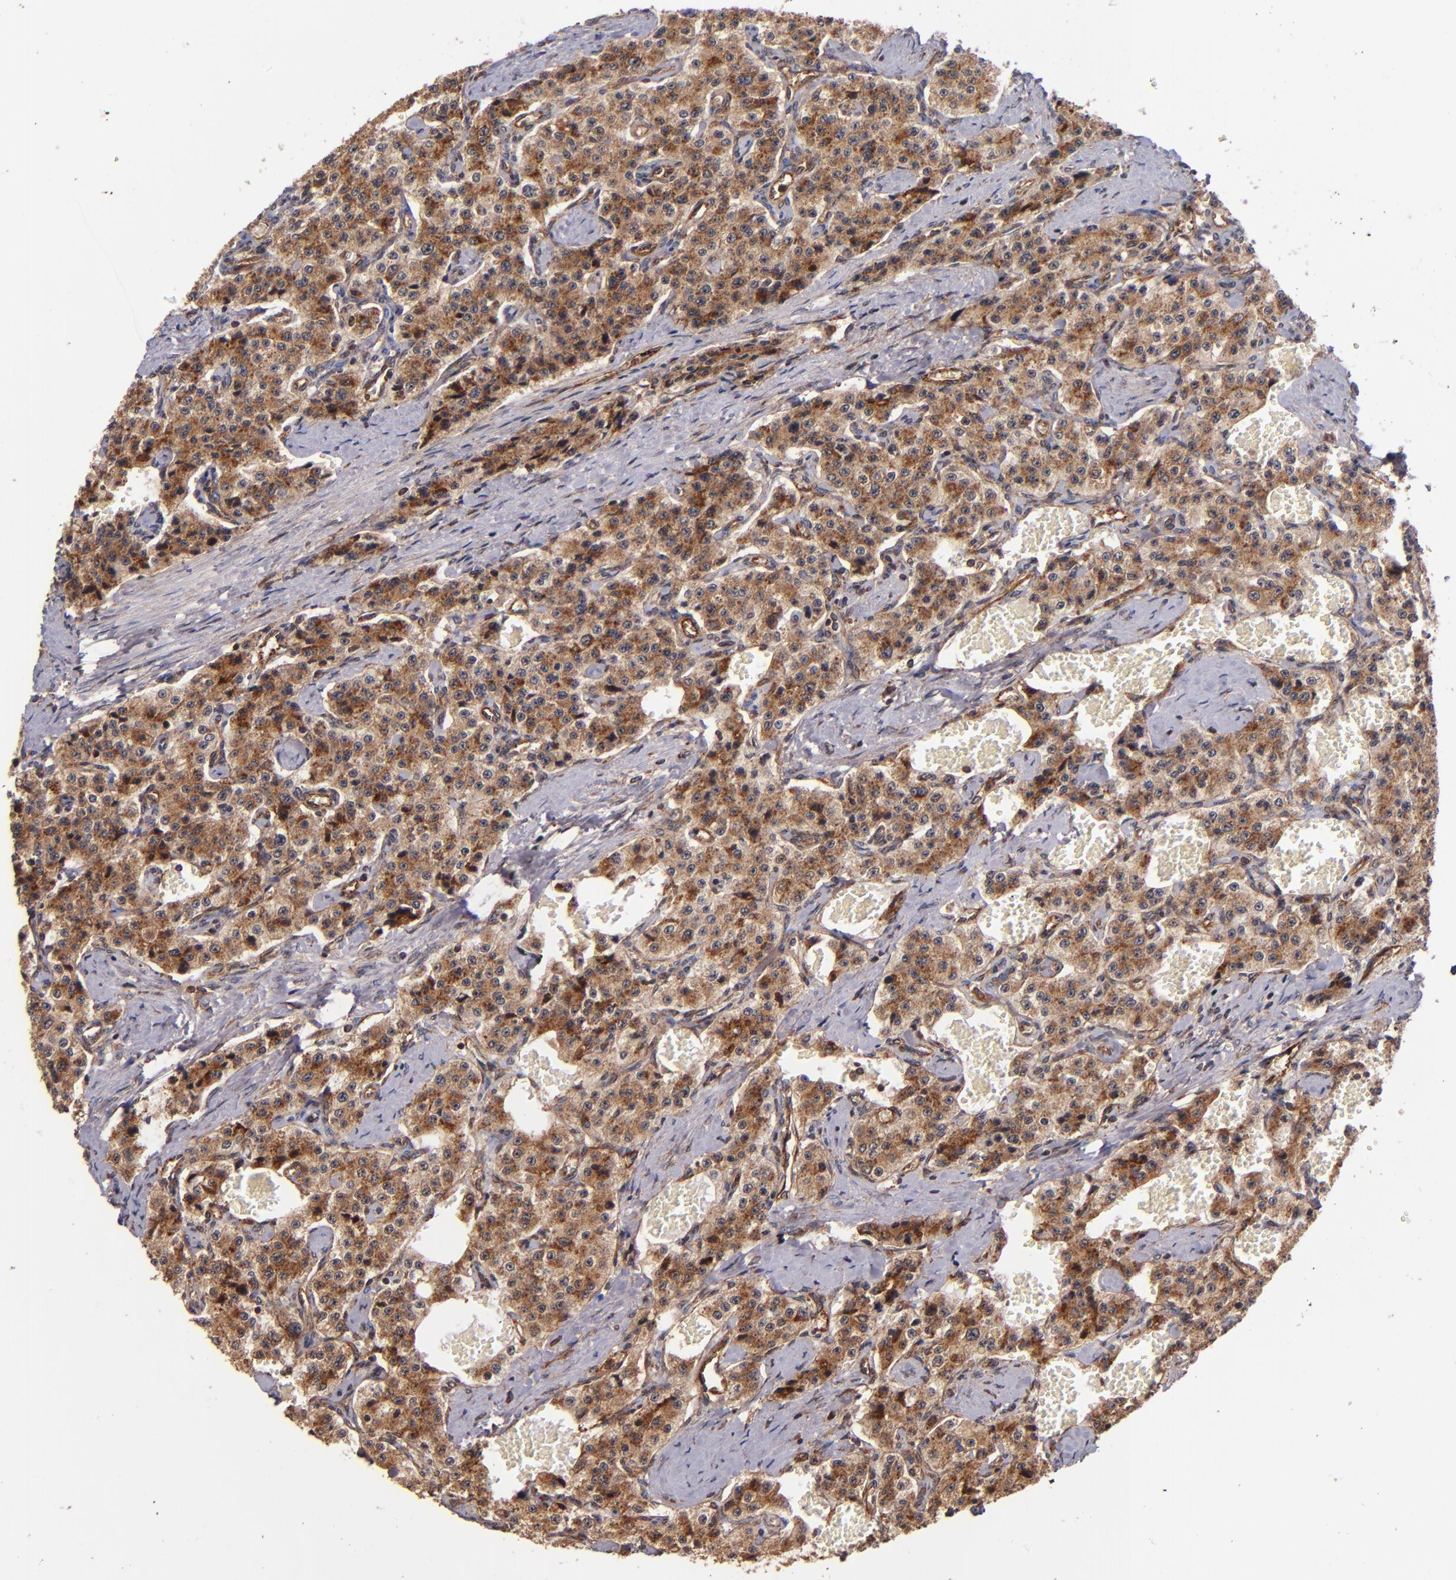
{"staining": {"intensity": "moderate", "quantity": ">75%", "location": "cytoplasmic/membranous"}, "tissue": "carcinoid", "cell_type": "Tumor cells", "image_type": "cancer", "snomed": [{"axis": "morphology", "description": "Carcinoid, malignant, NOS"}, {"axis": "topography", "description": "Small intestine"}], "caption": "Tumor cells display medium levels of moderate cytoplasmic/membranous positivity in approximately >75% of cells in carcinoid.", "gene": "STX8", "patient": {"sex": "male", "age": 52}}